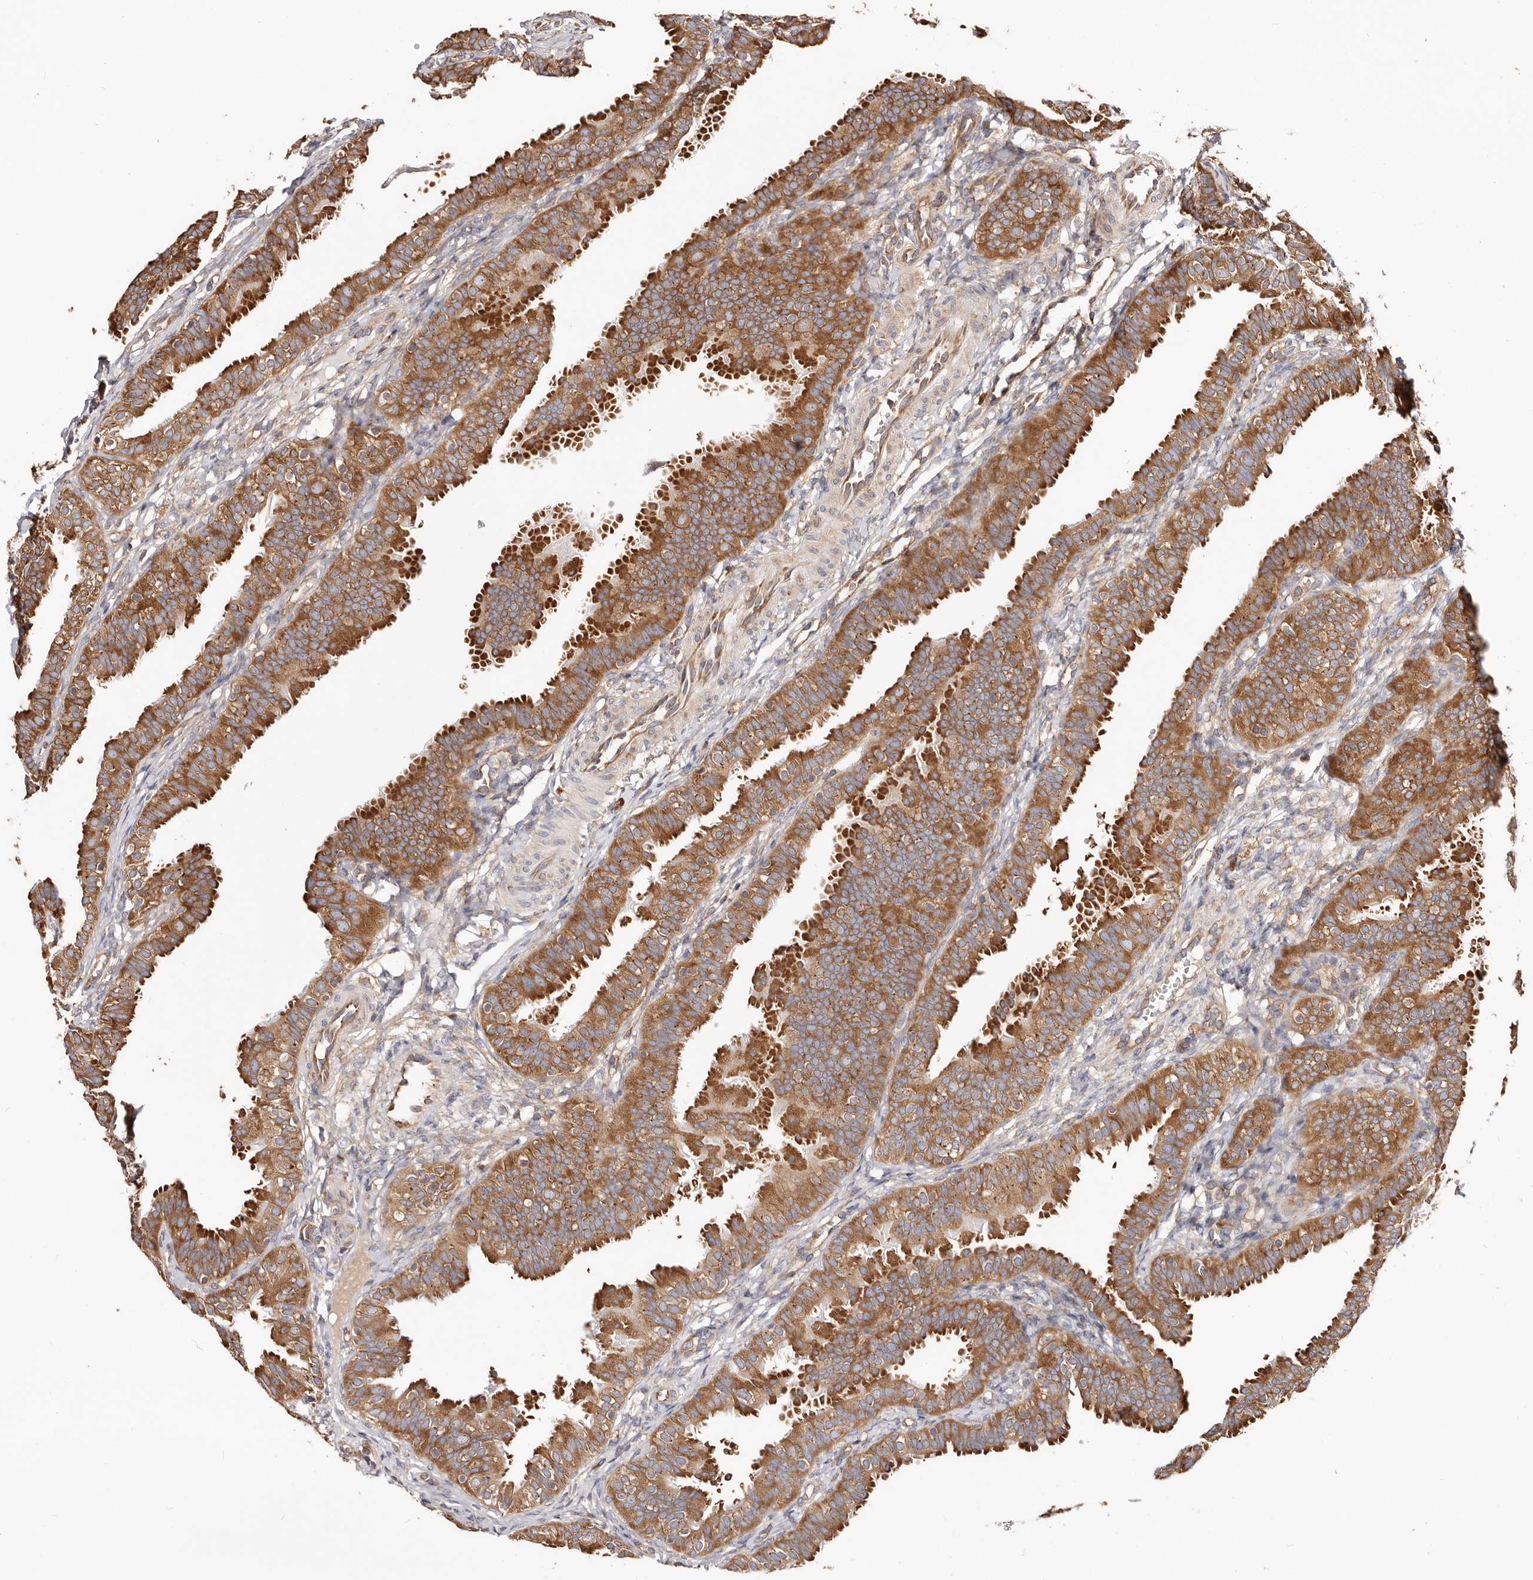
{"staining": {"intensity": "strong", "quantity": ">75%", "location": "cytoplasmic/membranous"}, "tissue": "fallopian tube", "cell_type": "Glandular cells", "image_type": "normal", "snomed": [{"axis": "morphology", "description": "Normal tissue, NOS"}, {"axis": "topography", "description": "Fallopian tube"}], "caption": "Immunohistochemistry (IHC) (DAB) staining of normal human fallopian tube demonstrates strong cytoplasmic/membranous protein expression in approximately >75% of glandular cells.", "gene": "EPRS1", "patient": {"sex": "female", "age": 35}}